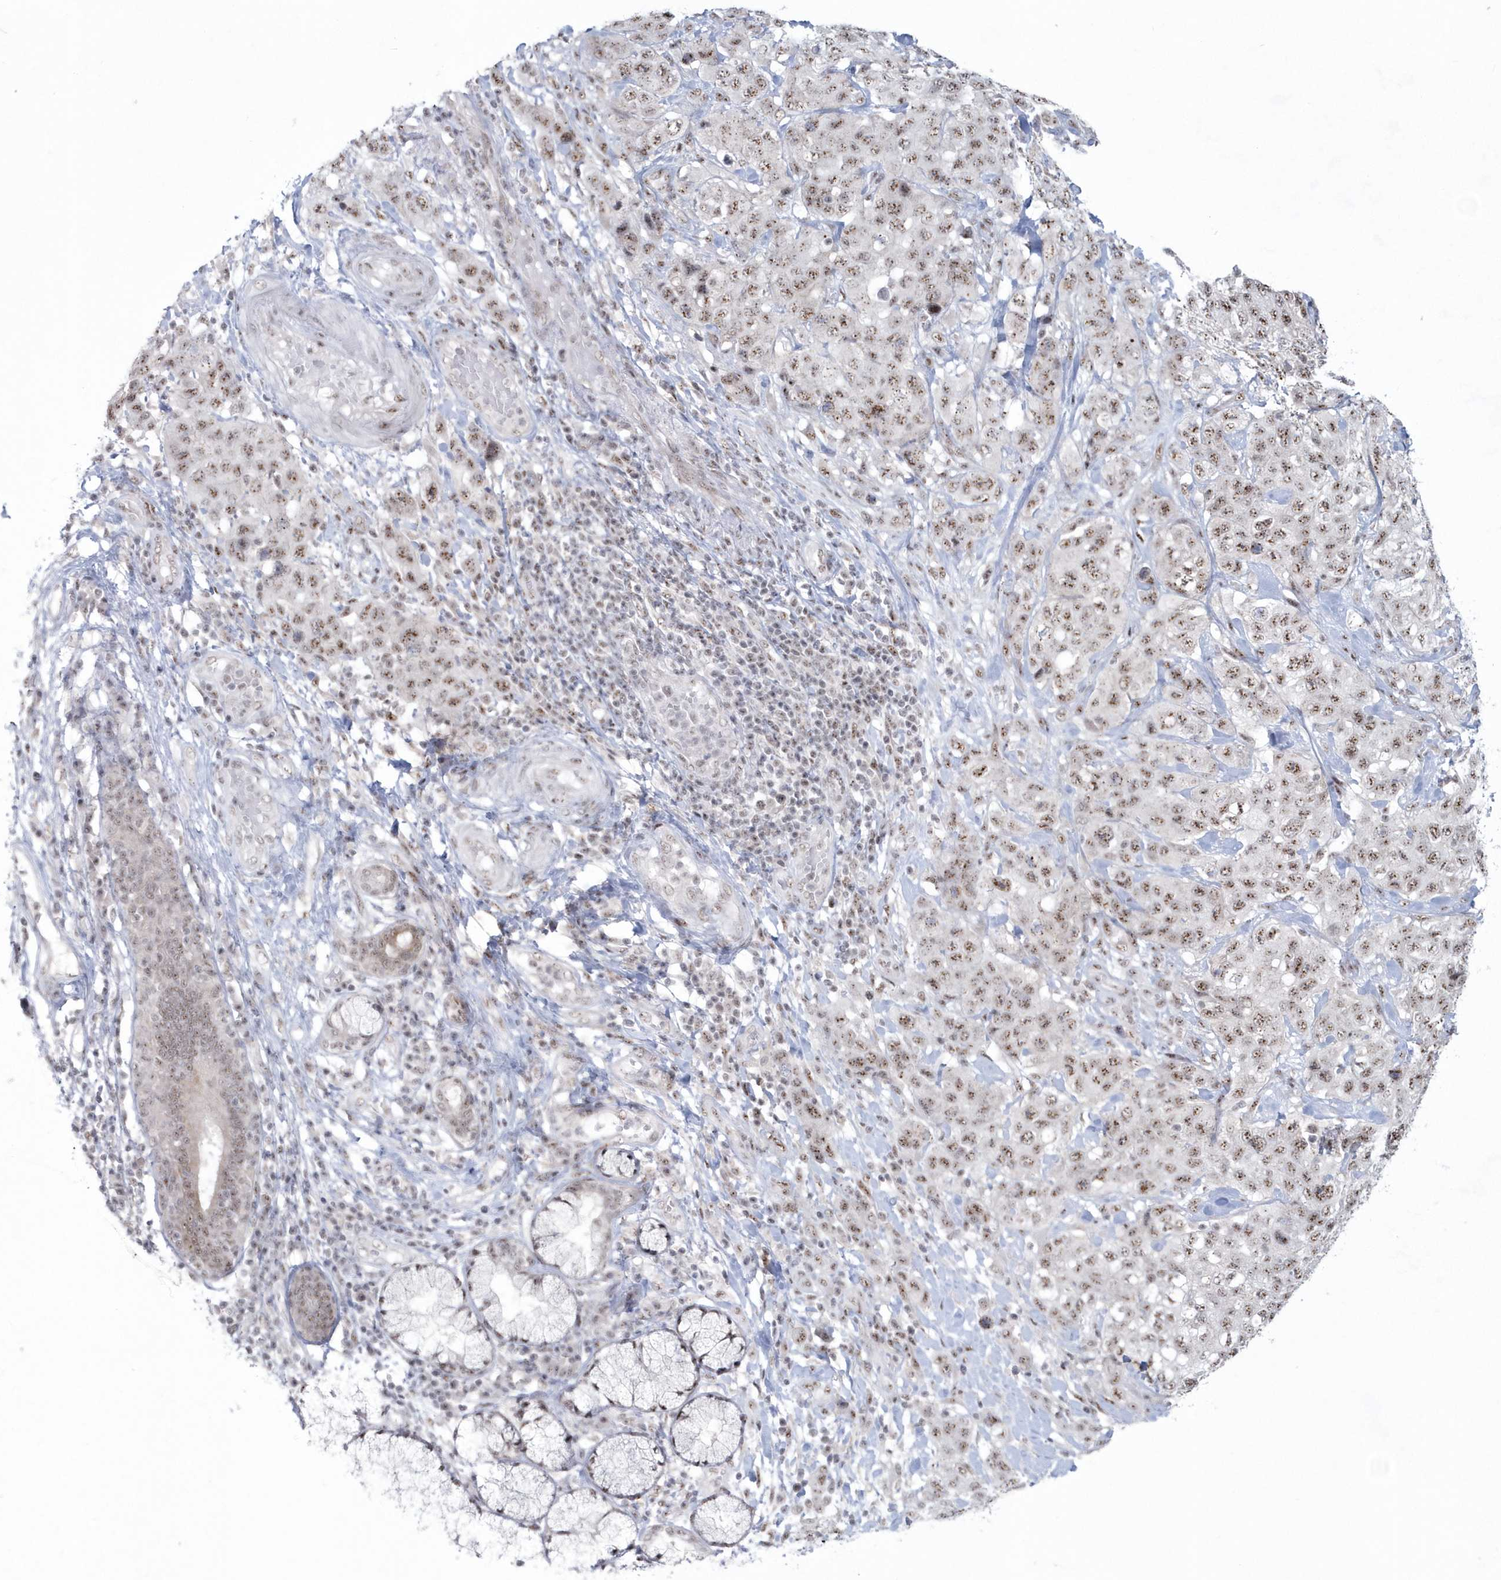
{"staining": {"intensity": "moderate", "quantity": ">75%", "location": "nuclear"}, "tissue": "stomach cancer", "cell_type": "Tumor cells", "image_type": "cancer", "snomed": [{"axis": "morphology", "description": "Adenocarcinoma, NOS"}, {"axis": "topography", "description": "Stomach"}], "caption": "A photomicrograph of human adenocarcinoma (stomach) stained for a protein reveals moderate nuclear brown staining in tumor cells.", "gene": "KDM6B", "patient": {"sex": "male", "age": 48}}